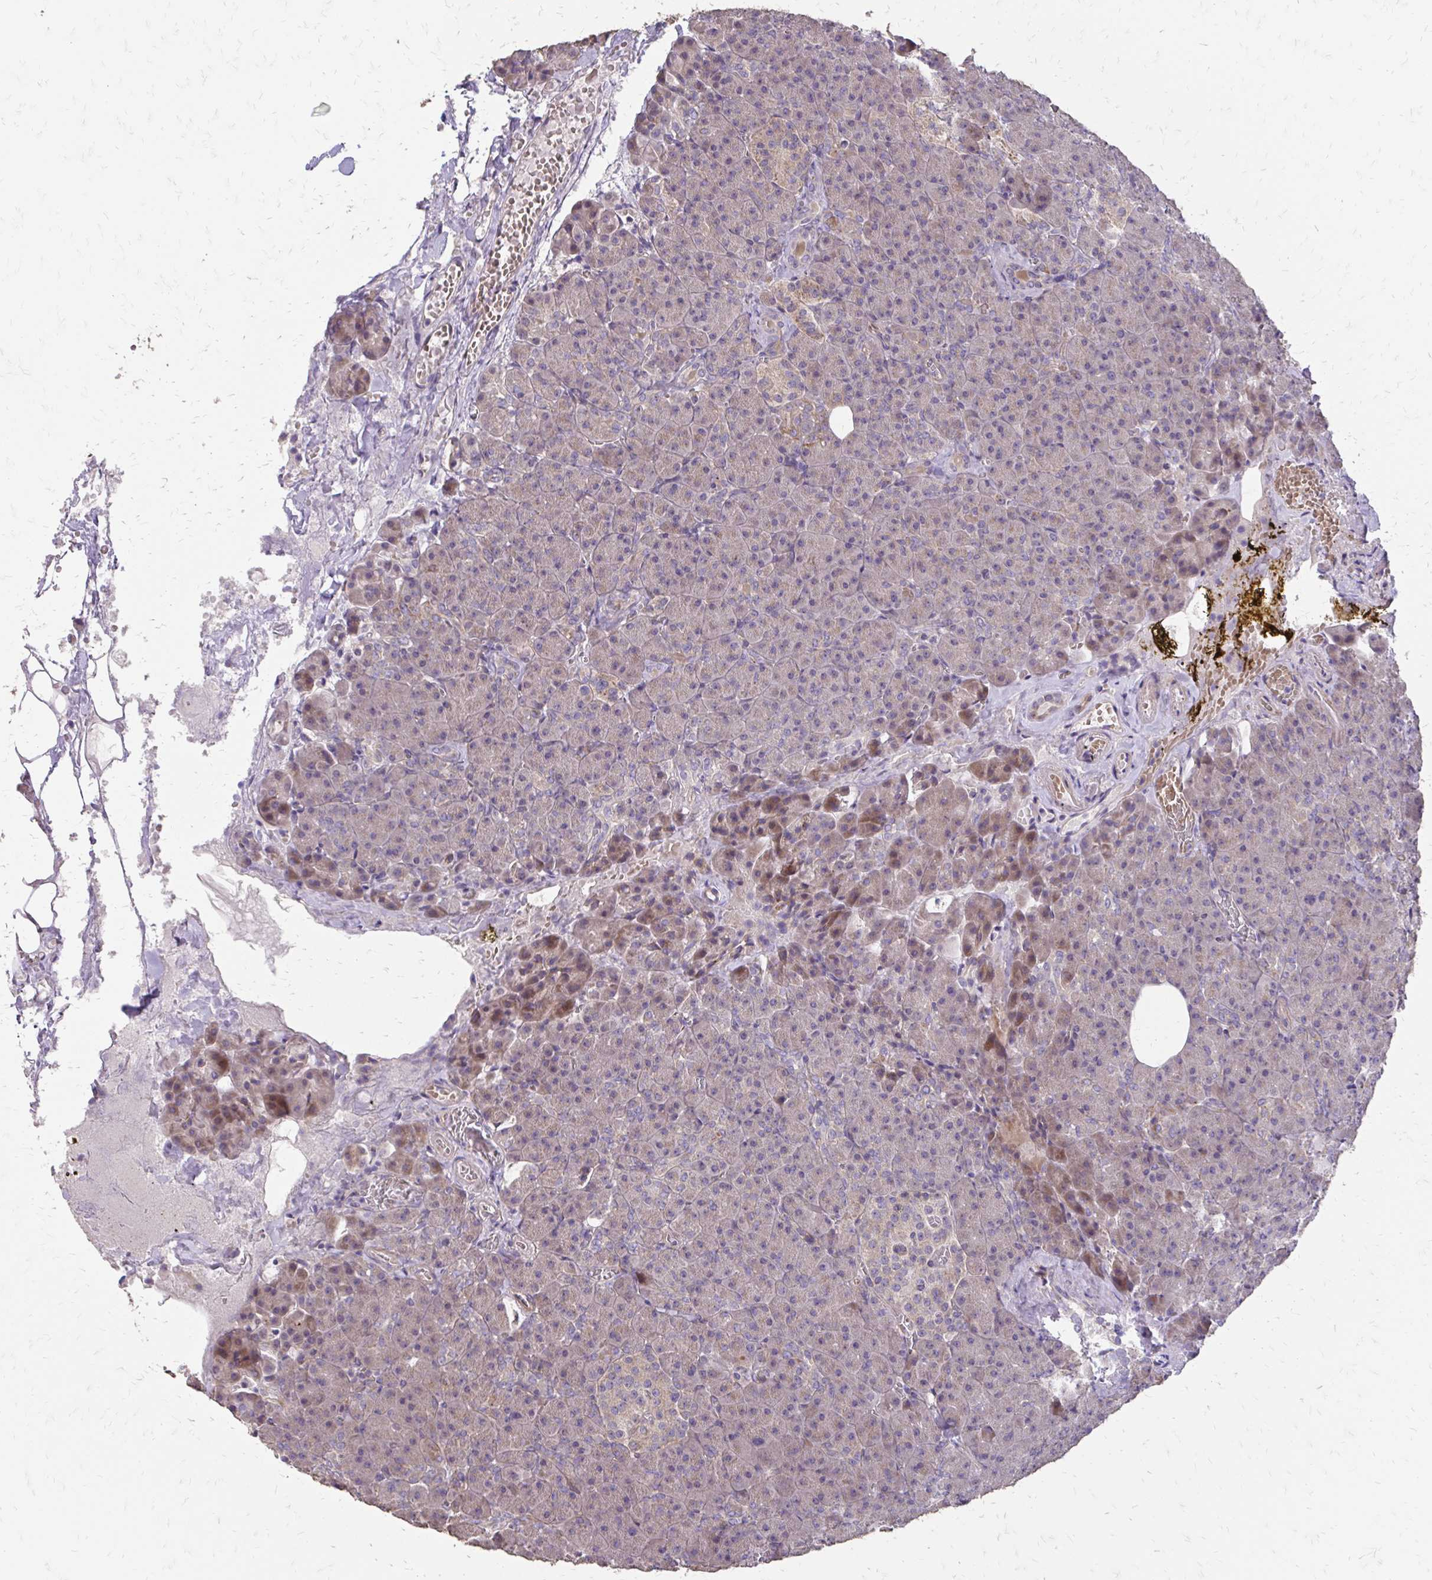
{"staining": {"intensity": "weak", "quantity": ">75%", "location": "cytoplasmic/membranous"}, "tissue": "pancreas", "cell_type": "Exocrine glandular cells", "image_type": "normal", "snomed": [{"axis": "morphology", "description": "Normal tissue, NOS"}, {"axis": "topography", "description": "Pancreas"}], "caption": "Pancreas stained with immunohistochemistry (IHC) exhibits weak cytoplasmic/membranous positivity in approximately >75% of exocrine glandular cells.", "gene": "MYORG", "patient": {"sex": "female", "age": 74}}